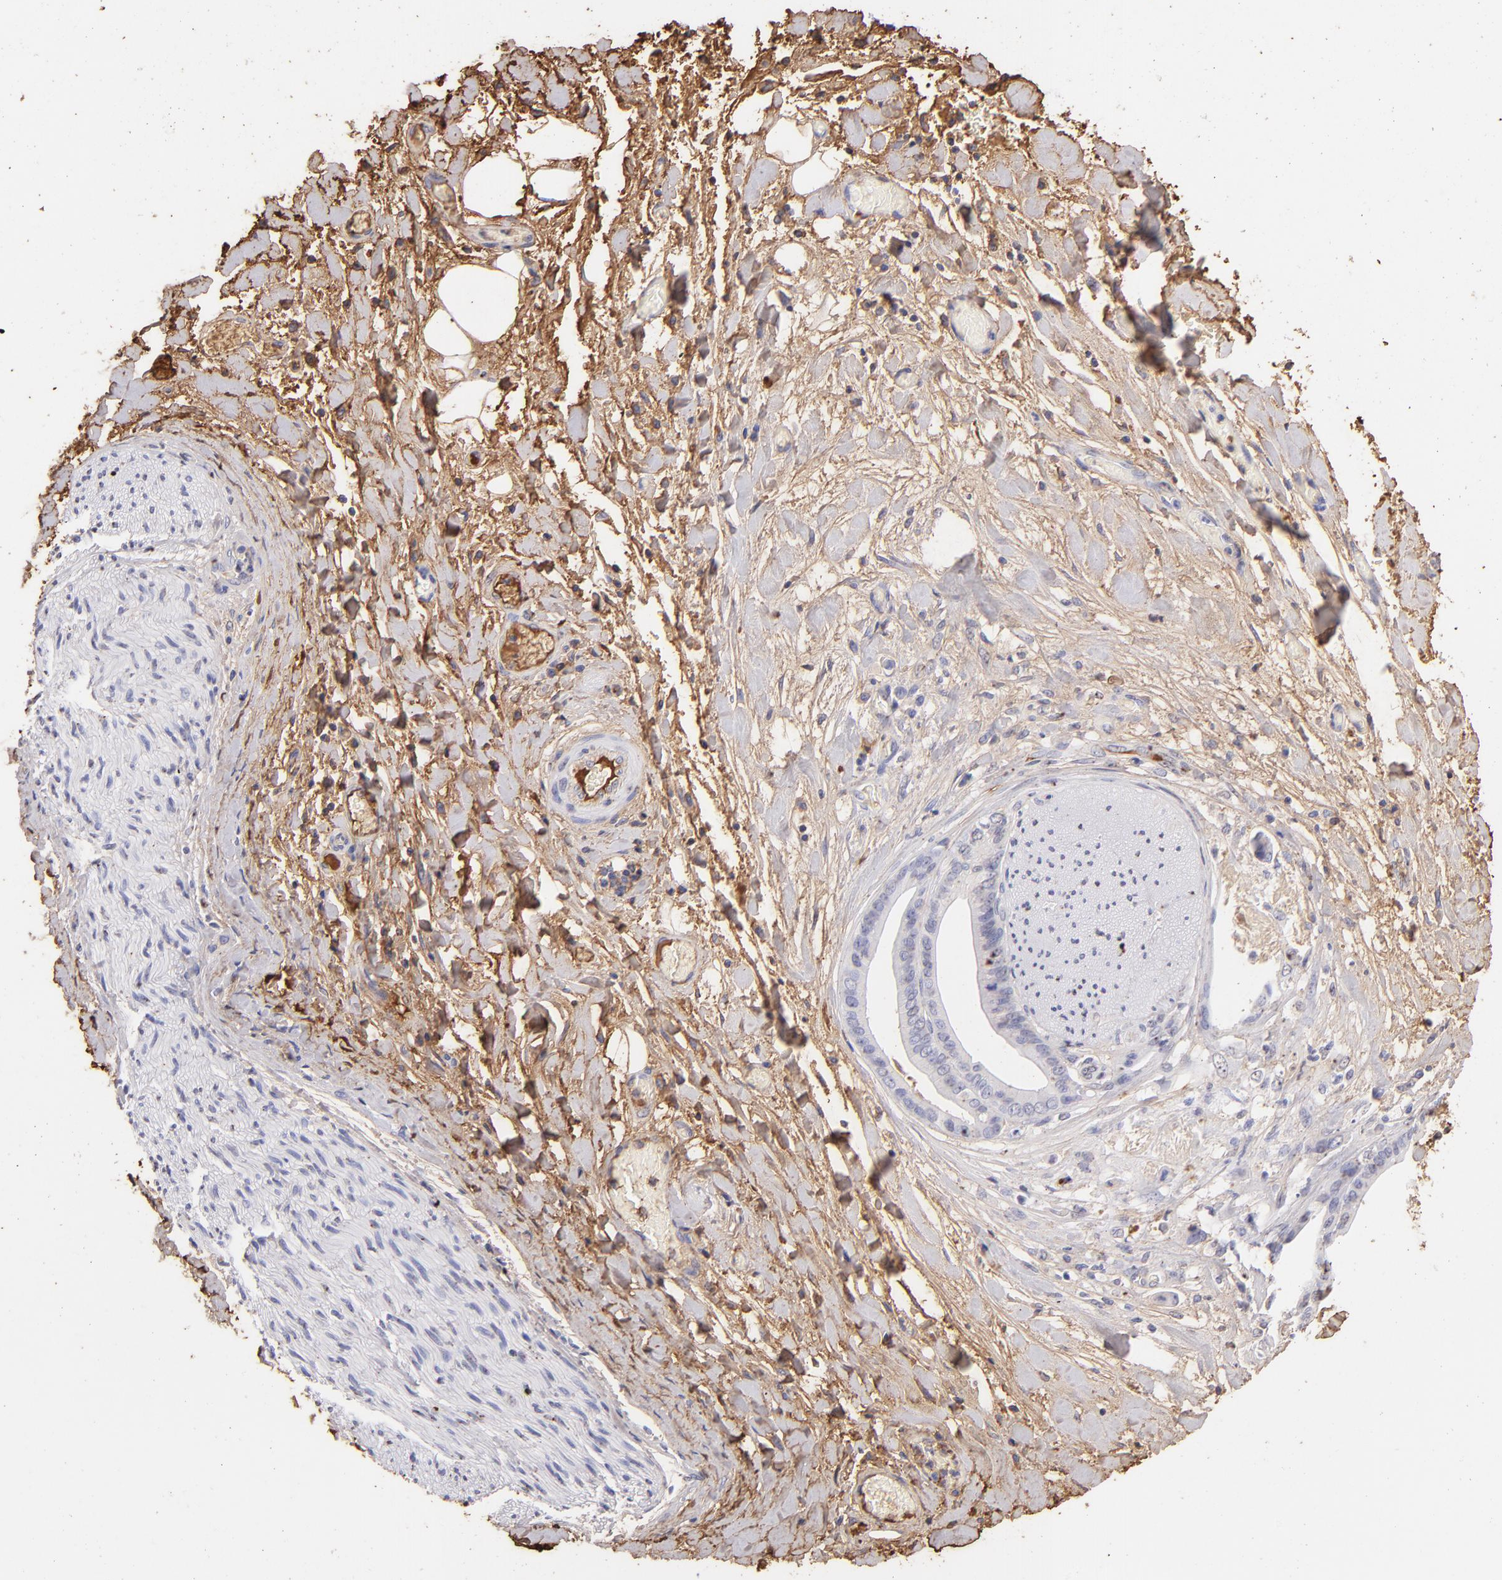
{"staining": {"intensity": "negative", "quantity": "none", "location": "none"}, "tissue": "liver cancer", "cell_type": "Tumor cells", "image_type": "cancer", "snomed": [{"axis": "morphology", "description": "Cholangiocarcinoma"}, {"axis": "topography", "description": "Liver"}], "caption": "Immunohistochemistry image of human liver cholangiocarcinoma stained for a protein (brown), which demonstrates no staining in tumor cells.", "gene": "FGB", "patient": {"sex": "male", "age": 58}}